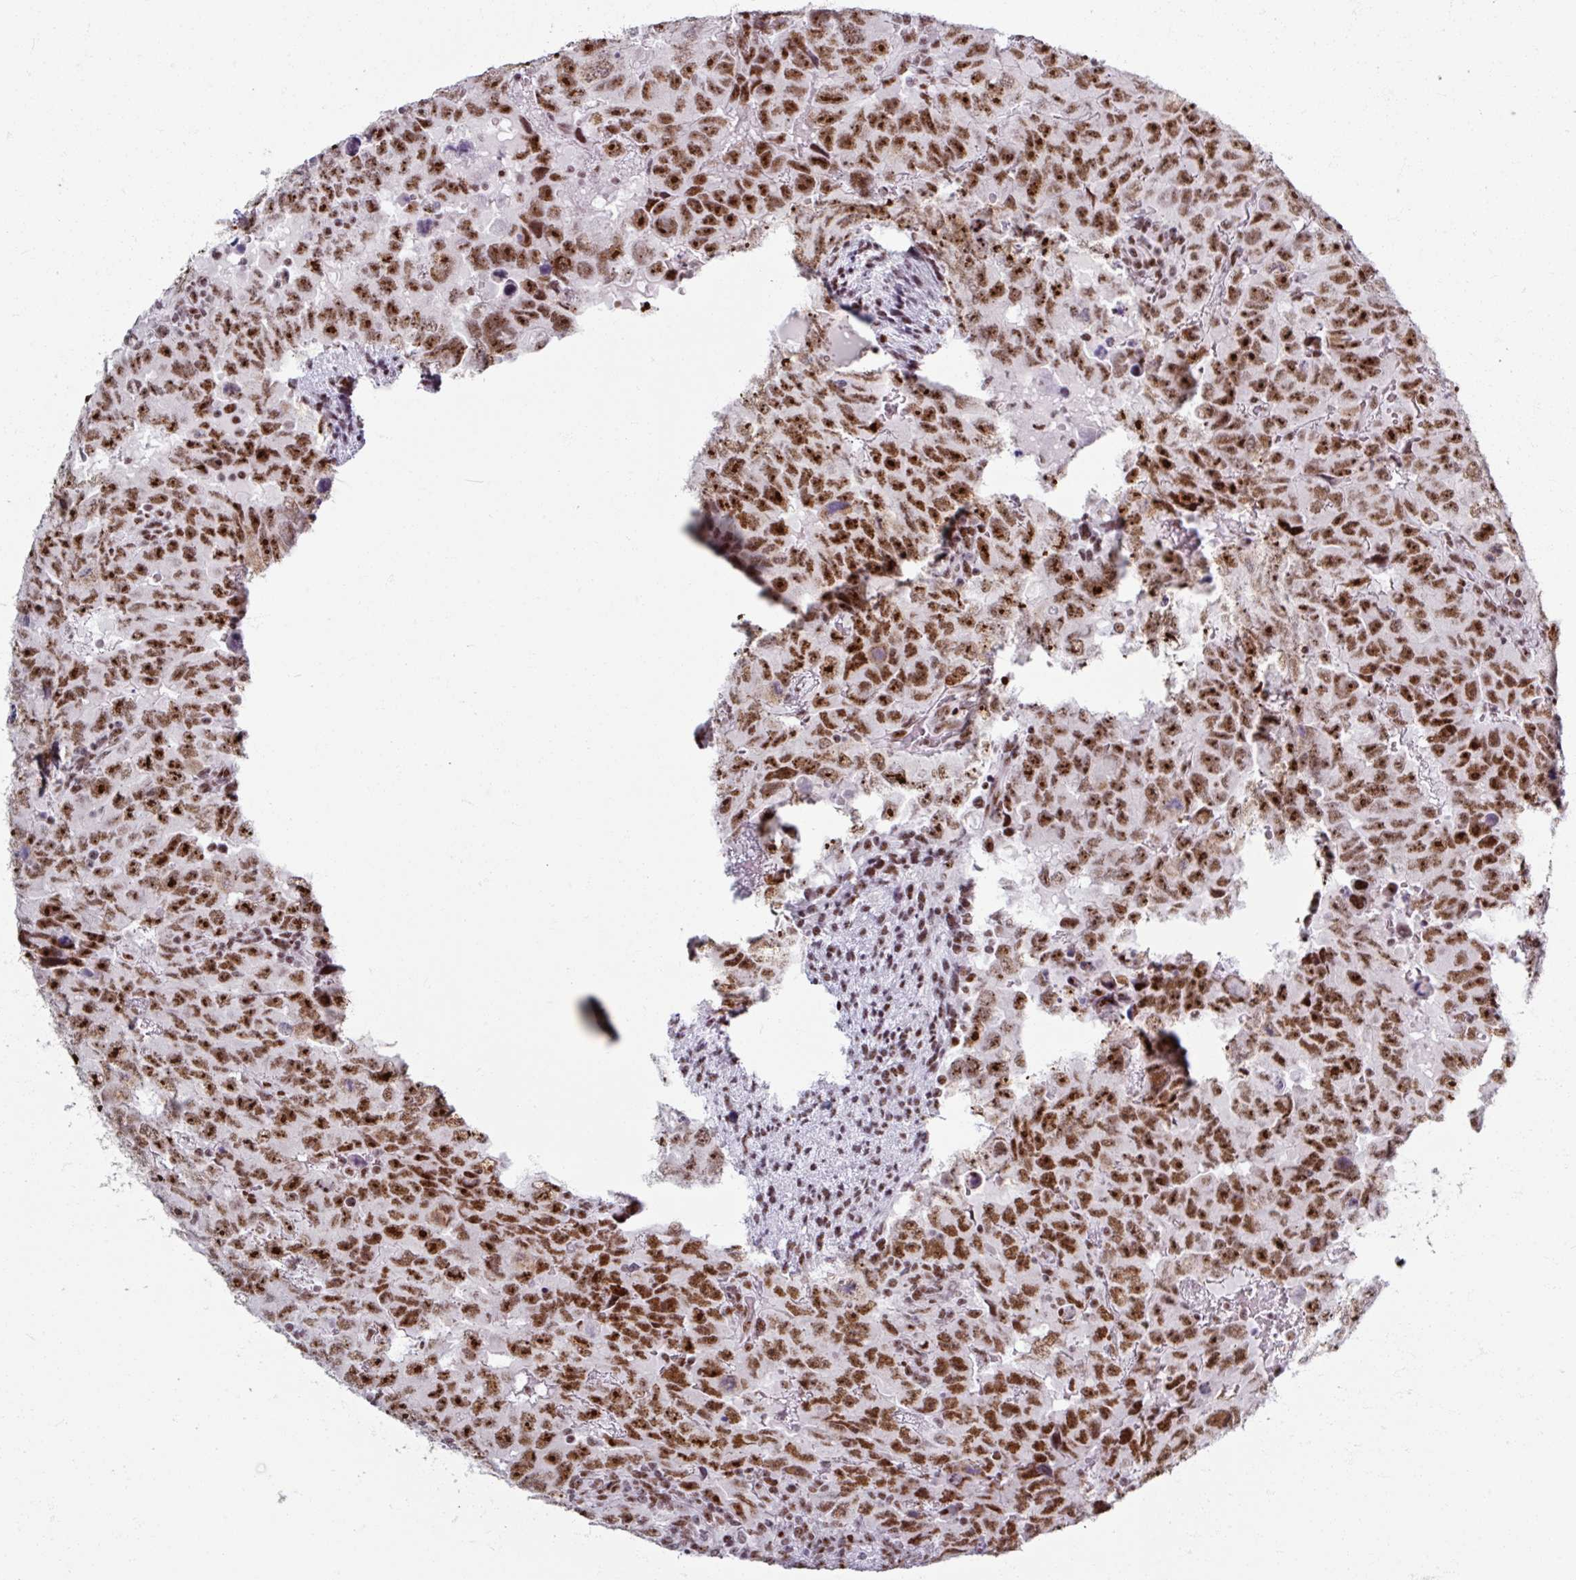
{"staining": {"intensity": "strong", "quantity": ">75%", "location": "nuclear"}, "tissue": "testis cancer", "cell_type": "Tumor cells", "image_type": "cancer", "snomed": [{"axis": "morphology", "description": "Carcinoma, Embryonal, NOS"}, {"axis": "topography", "description": "Testis"}], "caption": "A high amount of strong nuclear staining is present in approximately >75% of tumor cells in testis cancer tissue. The protein of interest is stained brown, and the nuclei are stained in blue (DAB (3,3'-diaminobenzidine) IHC with brightfield microscopy, high magnification).", "gene": "ADAR", "patient": {"sex": "male", "age": 24}}